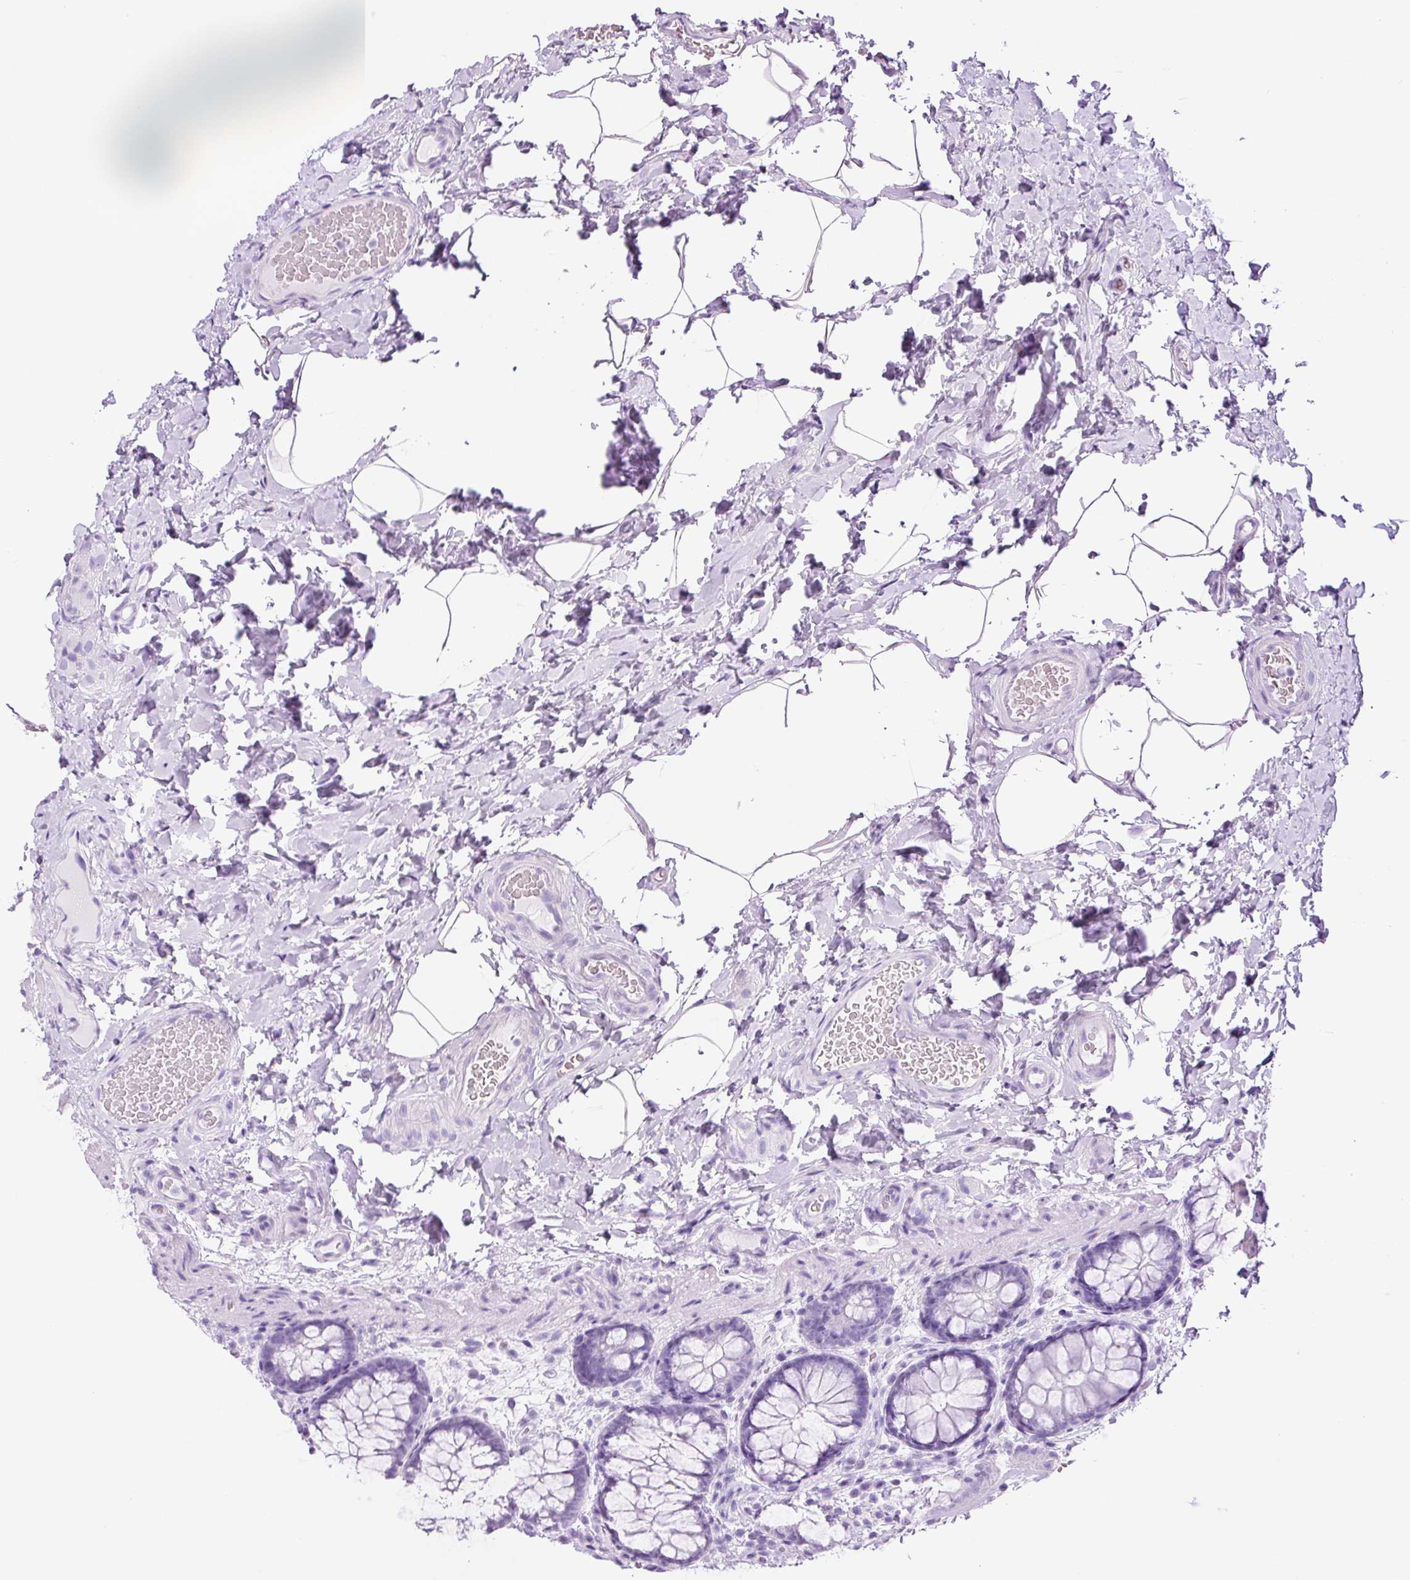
{"staining": {"intensity": "negative", "quantity": "none", "location": "none"}, "tissue": "colon", "cell_type": "Endothelial cells", "image_type": "normal", "snomed": [{"axis": "morphology", "description": "Normal tissue, NOS"}, {"axis": "topography", "description": "Colon"}], "caption": "Endothelial cells show no significant staining in benign colon.", "gene": "ADSS1", "patient": {"sex": "male", "age": 46}}